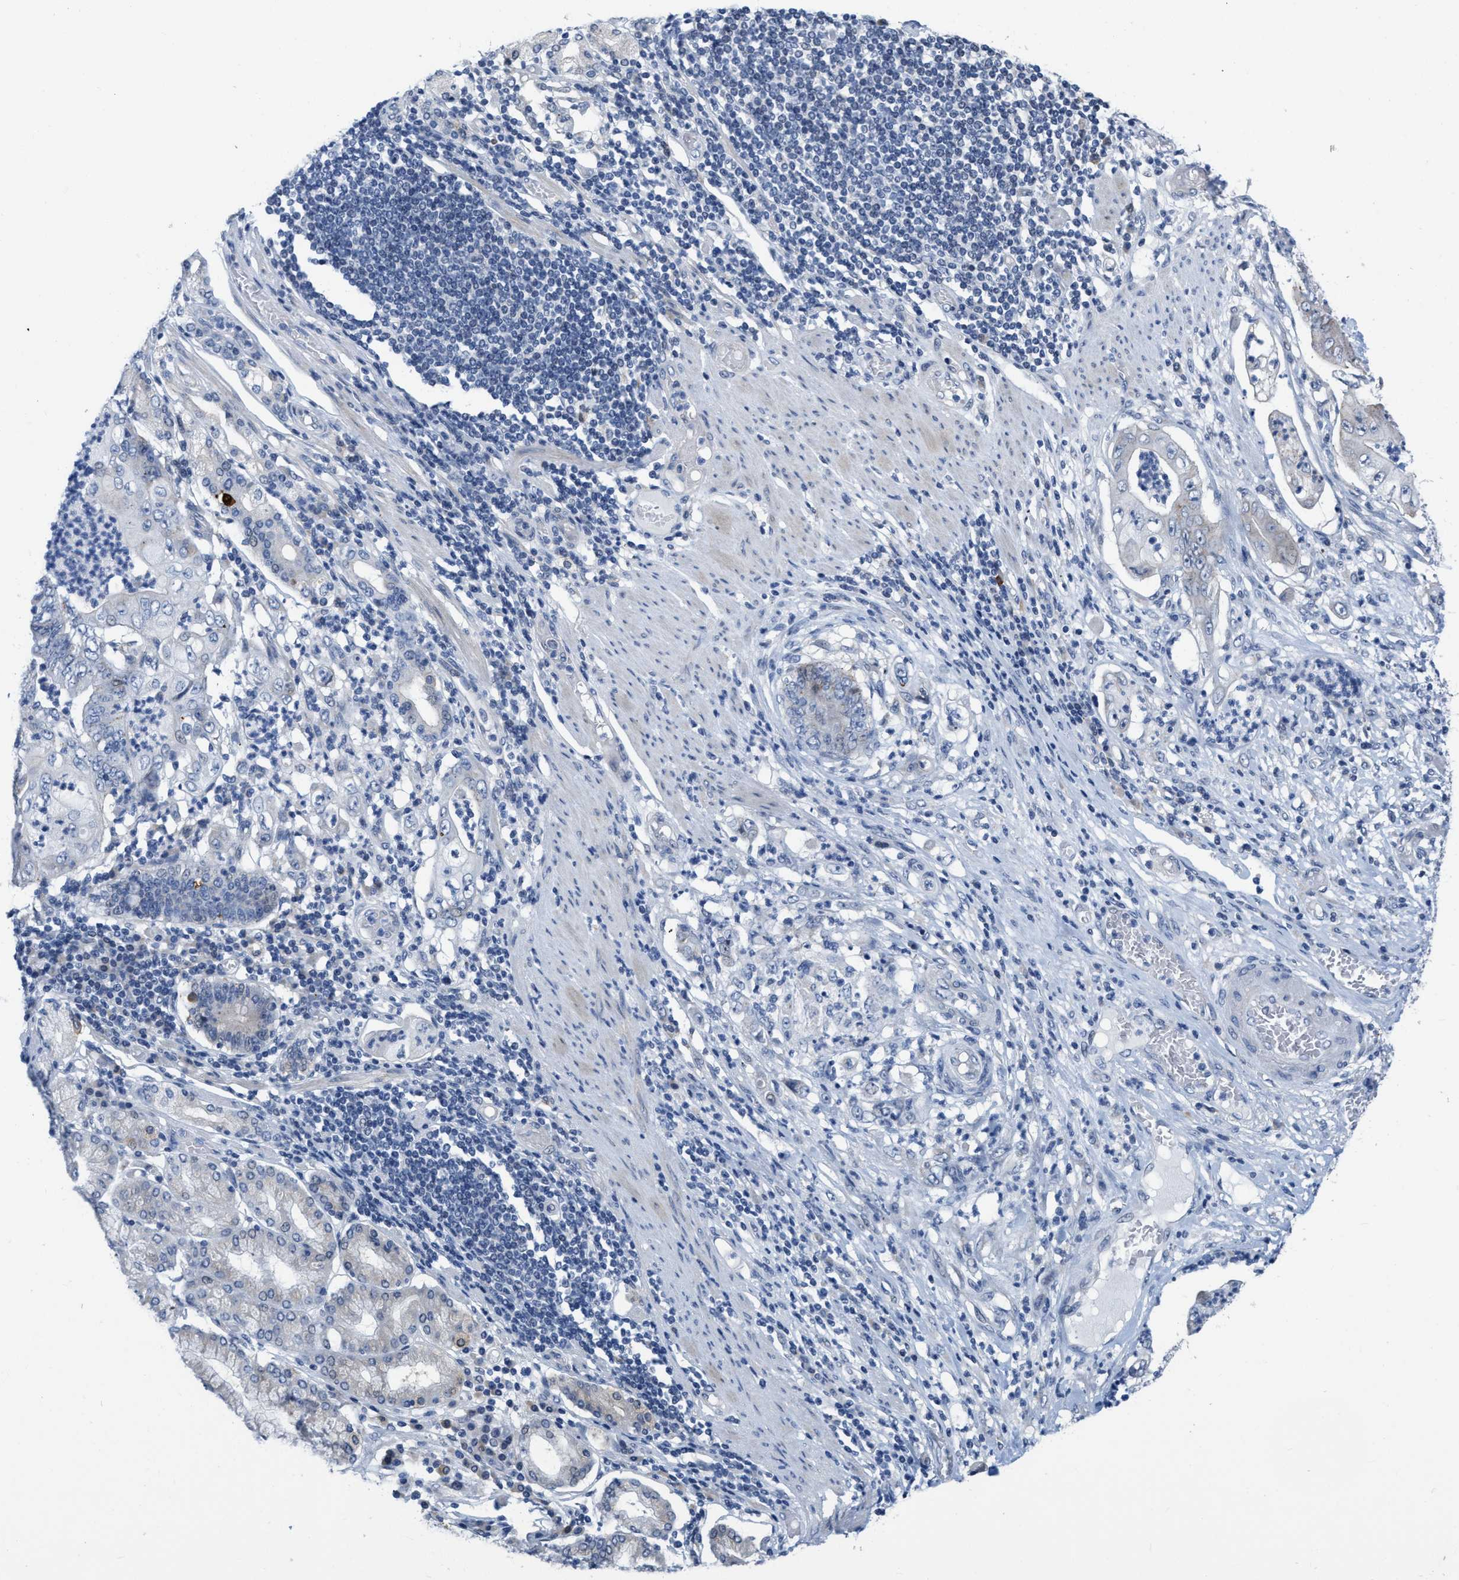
{"staining": {"intensity": "weak", "quantity": "<25%", "location": "cytoplasmic/membranous"}, "tissue": "stomach cancer", "cell_type": "Tumor cells", "image_type": "cancer", "snomed": [{"axis": "morphology", "description": "Adenocarcinoma, NOS"}, {"axis": "topography", "description": "Stomach"}], "caption": "Immunohistochemical staining of stomach cancer (adenocarcinoma) exhibits no significant expression in tumor cells.", "gene": "CRYM", "patient": {"sex": "female", "age": 73}}